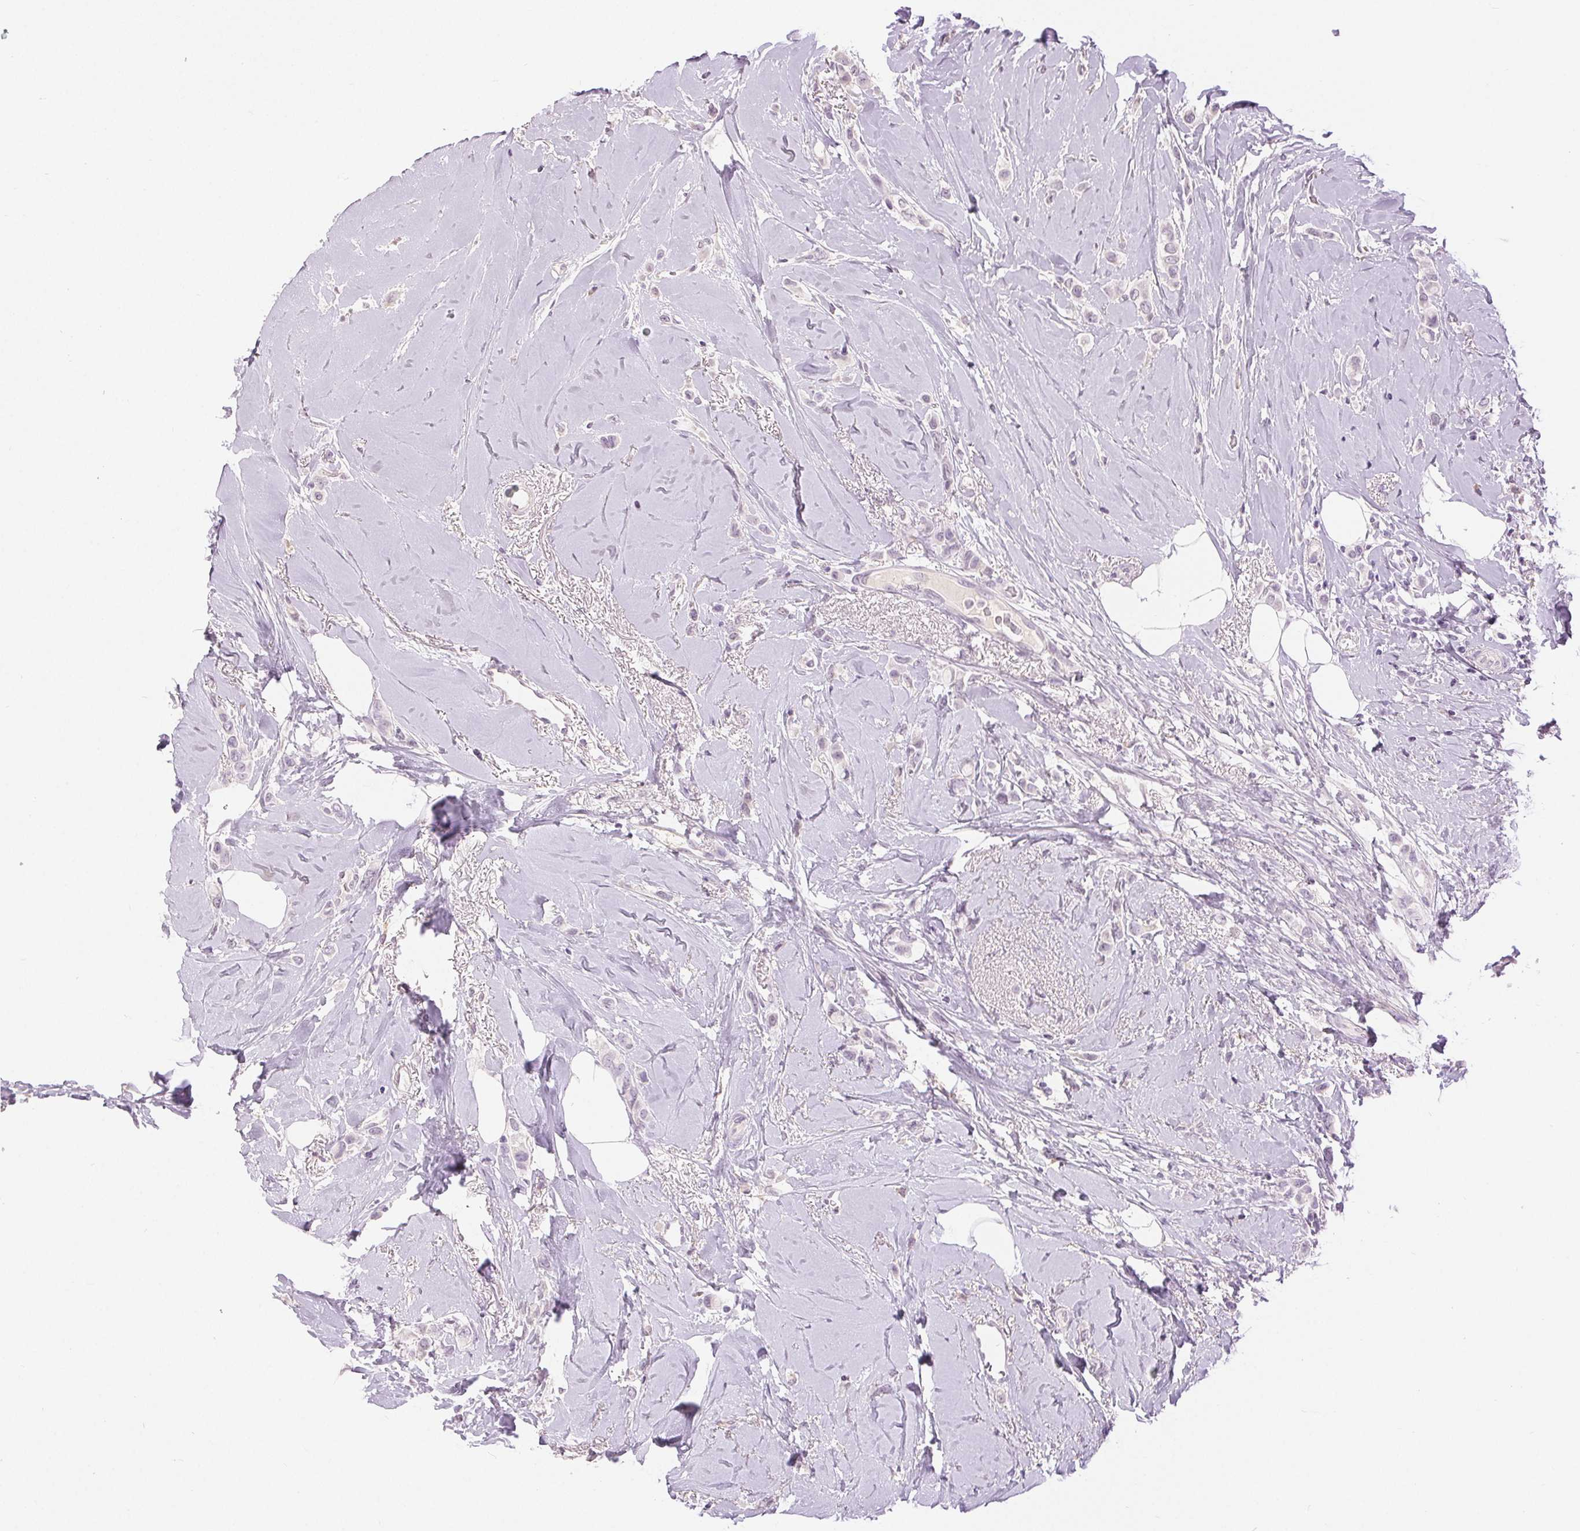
{"staining": {"intensity": "negative", "quantity": "none", "location": "none"}, "tissue": "breast cancer", "cell_type": "Tumor cells", "image_type": "cancer", "snomed": [{"axis": "morphology", "description": "Lobular carcinoma"}, {"axis": "topography", "description": "Breast"}], "caption": "Breast lobular carcinoma was stained to show a protein in brown. There is no significant positivity in tumor cells.", "gene": "DSG3", "patient": {"sex": "female", "age": 66}}